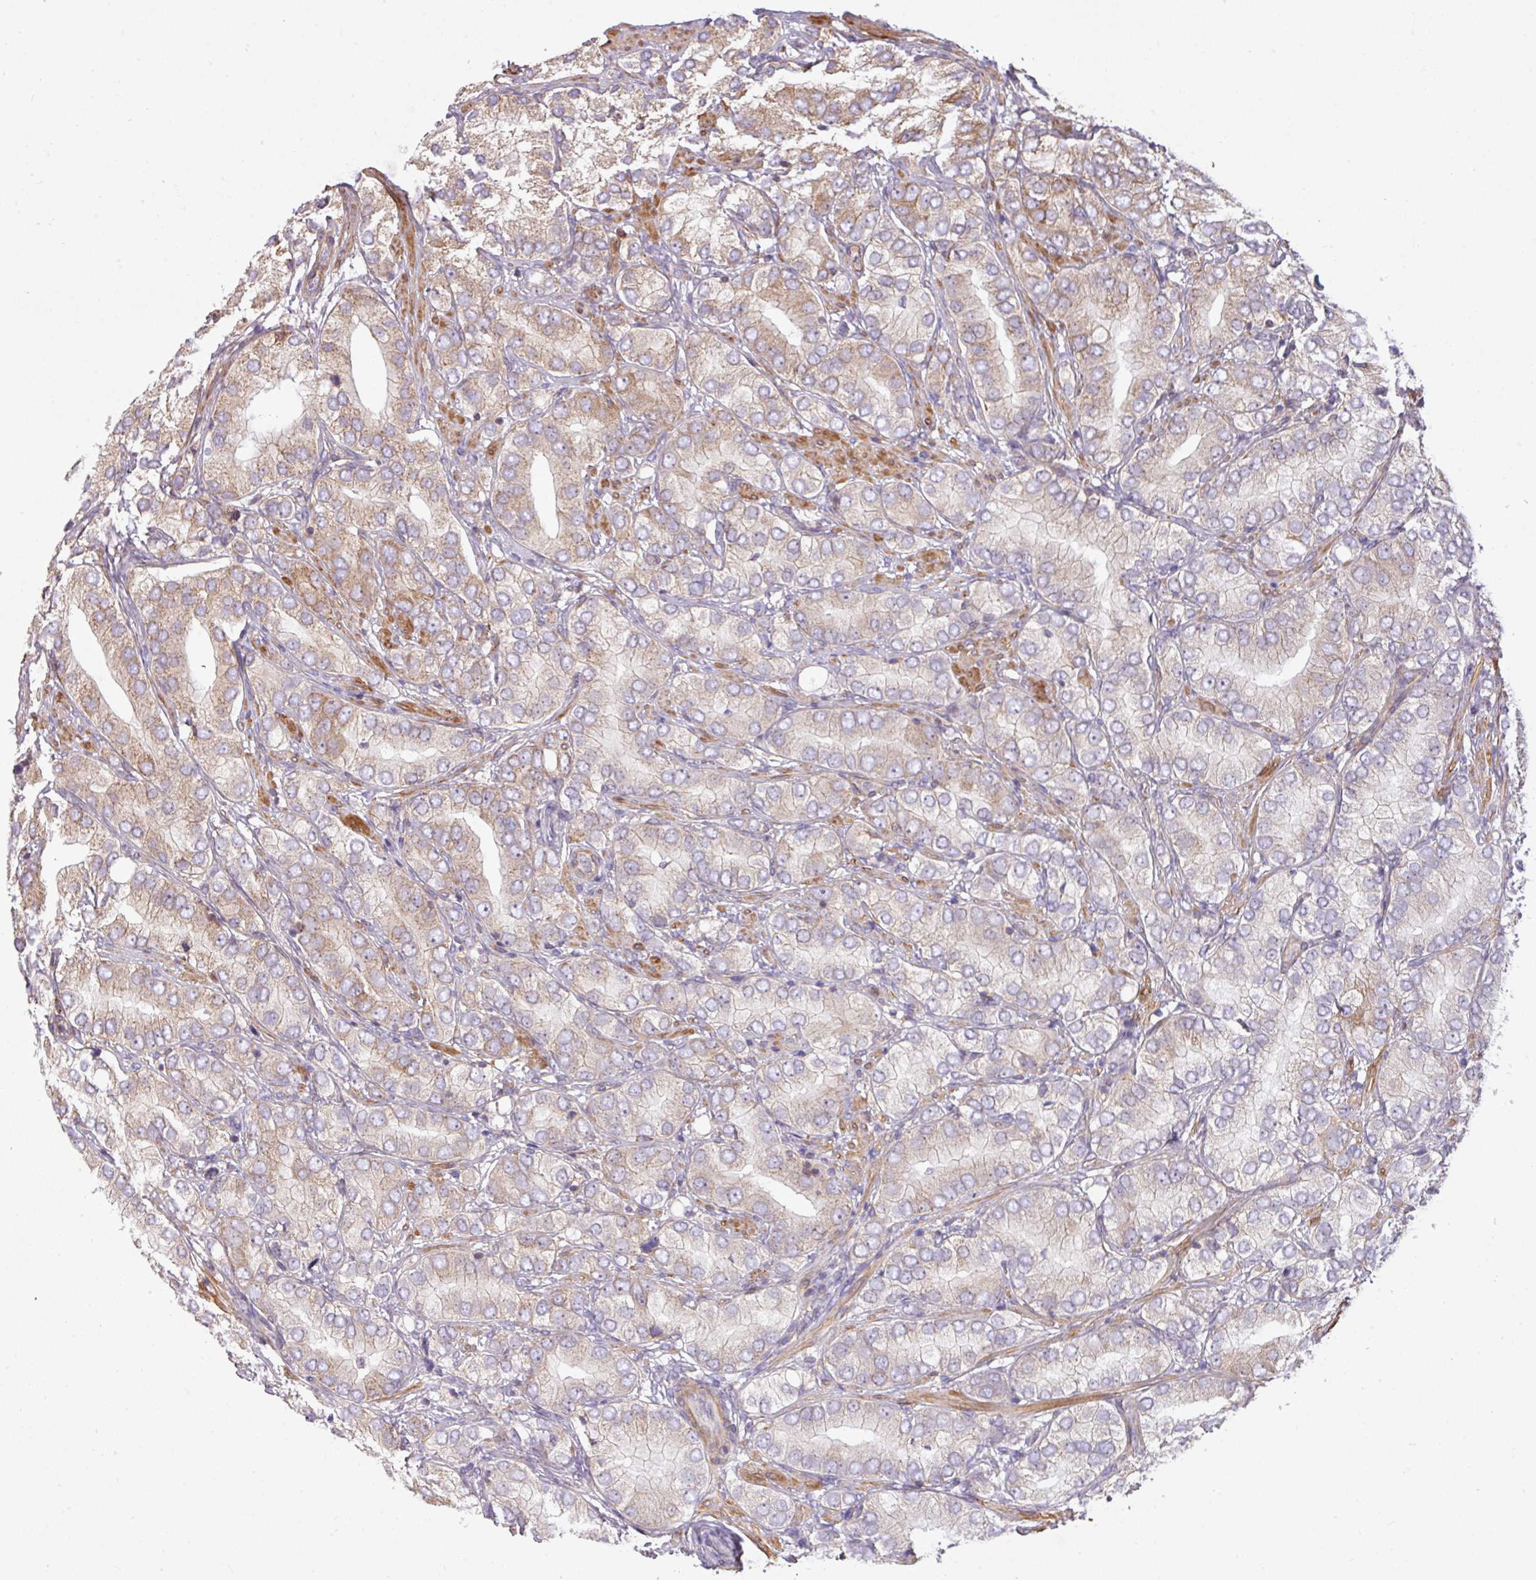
{"staining": {"intensity": "weak", "quantity": "25%-75%", "location": "cytoplasmic/membranous"}, "tissue": "prostate cancer", "cell_type": "Tumor cells", "image_type": "cancer", "snomed": [{"axis": "morphology", "description": "Adenocarcinoma, High grade"}, {"axis": "topography", "description": "Prostate"}], "caption": "A low amount of weak cytoplasmic/membranous staining is identified in about 25%-75% of tumor cells in prostate cancer (high-grade adenocarcinoma) tissue.", "gene": "LRRC41", "patient": {"sex": "male", "age": 82}}